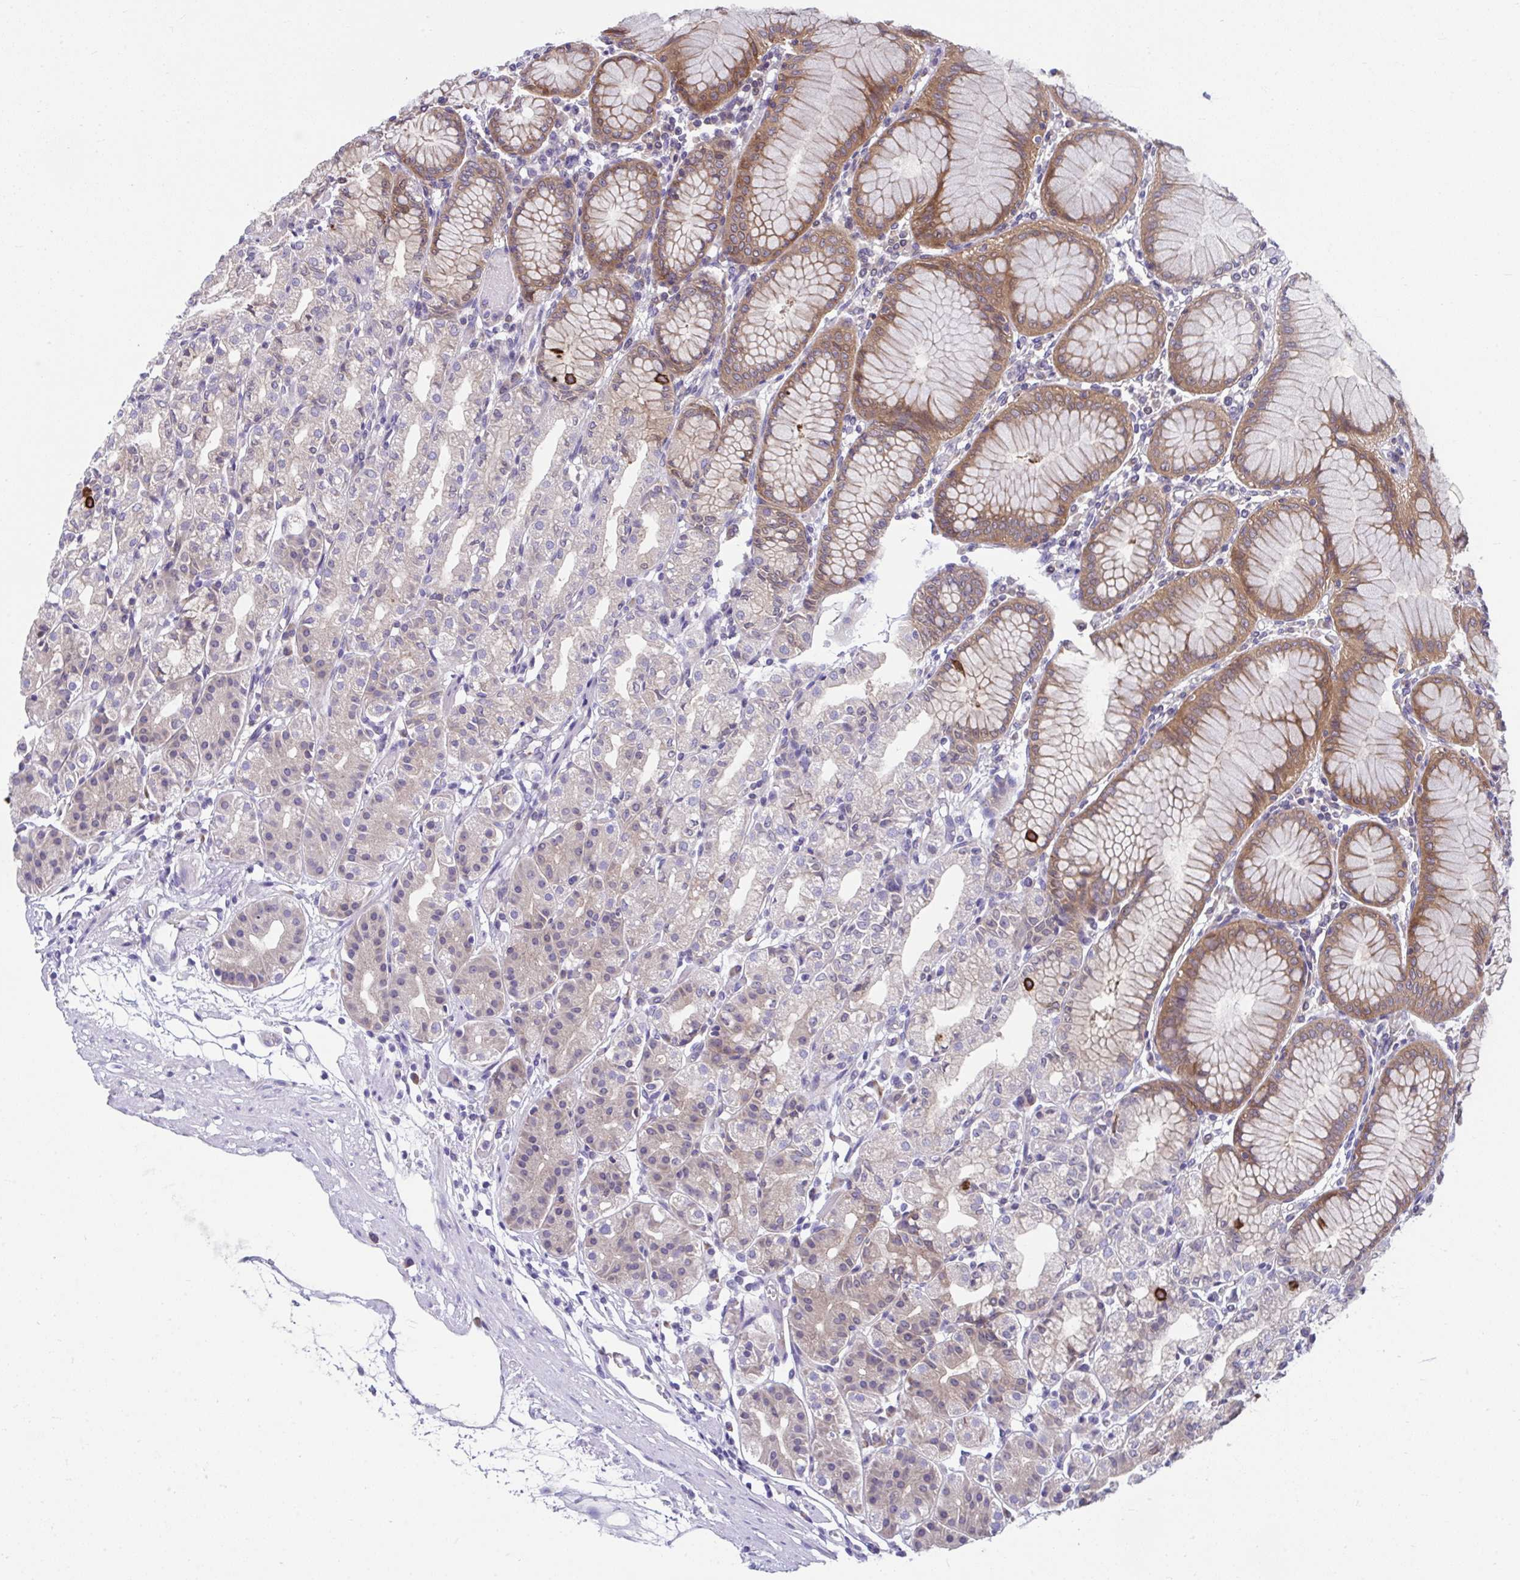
{"staining": {"intensity": "moderate", "quantity": "25%-75%", "location": "cytoplasmic/membranous"}, "tissue": "stomach", "cell_type": "Glandular cells", "image_type": "normal", "snomed": [{"axis": "morphology", "description": "Normal tissue, NOS"}, {"axis": "topography", "description": "Stomach"}], "caption": "The image reveals immunohistochemical staining of unremarkable stomach. There is moderate cytoplasmic/membranous expression is appreciated in approximately 25%-75% of glandular cells.", "gene": "PCDHB7", "patient": {"sex": "female", "age": 57}}